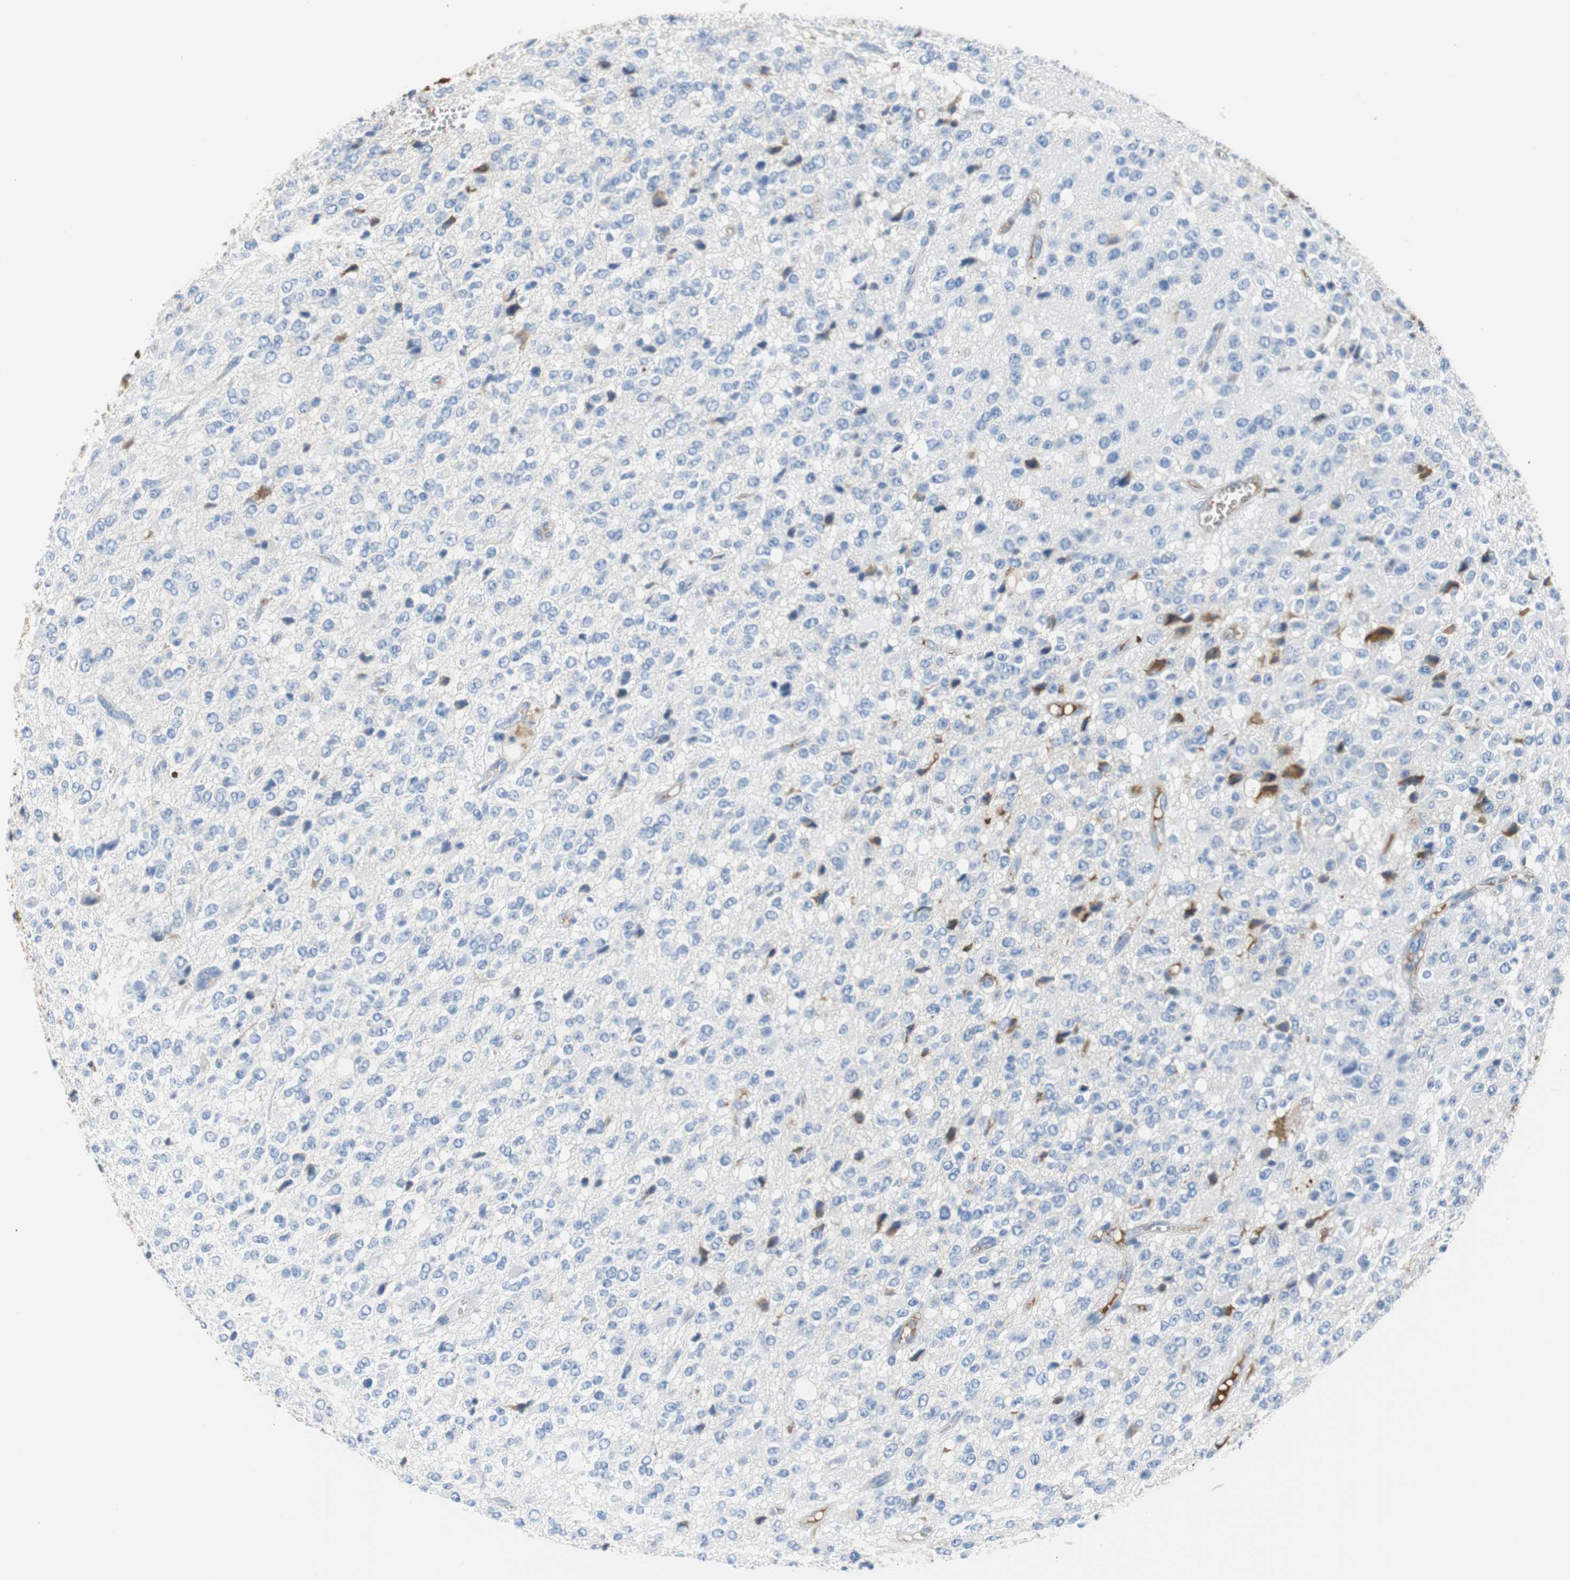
{"staining": {"intensity": "strong", "quantity": "<25%", "location": "cytoplasmic/membranous"}, "tissue": "glioma", "cell_type": "Tumor cells", "image_type": "cancer", "snomed": [{"axis": "morphology", "description": "Glioma, malignant, High grade"}, {"axis": "topography", "description": "pancreas cauda"}], "caption": "Immunohistochemical staining of glioma exhibits medium levels of strong cytoplasmic/membranous staining in approximately <25% of tumor cells.", "gene": "APCS", "patient": {"sex": "male", "age": 60}}